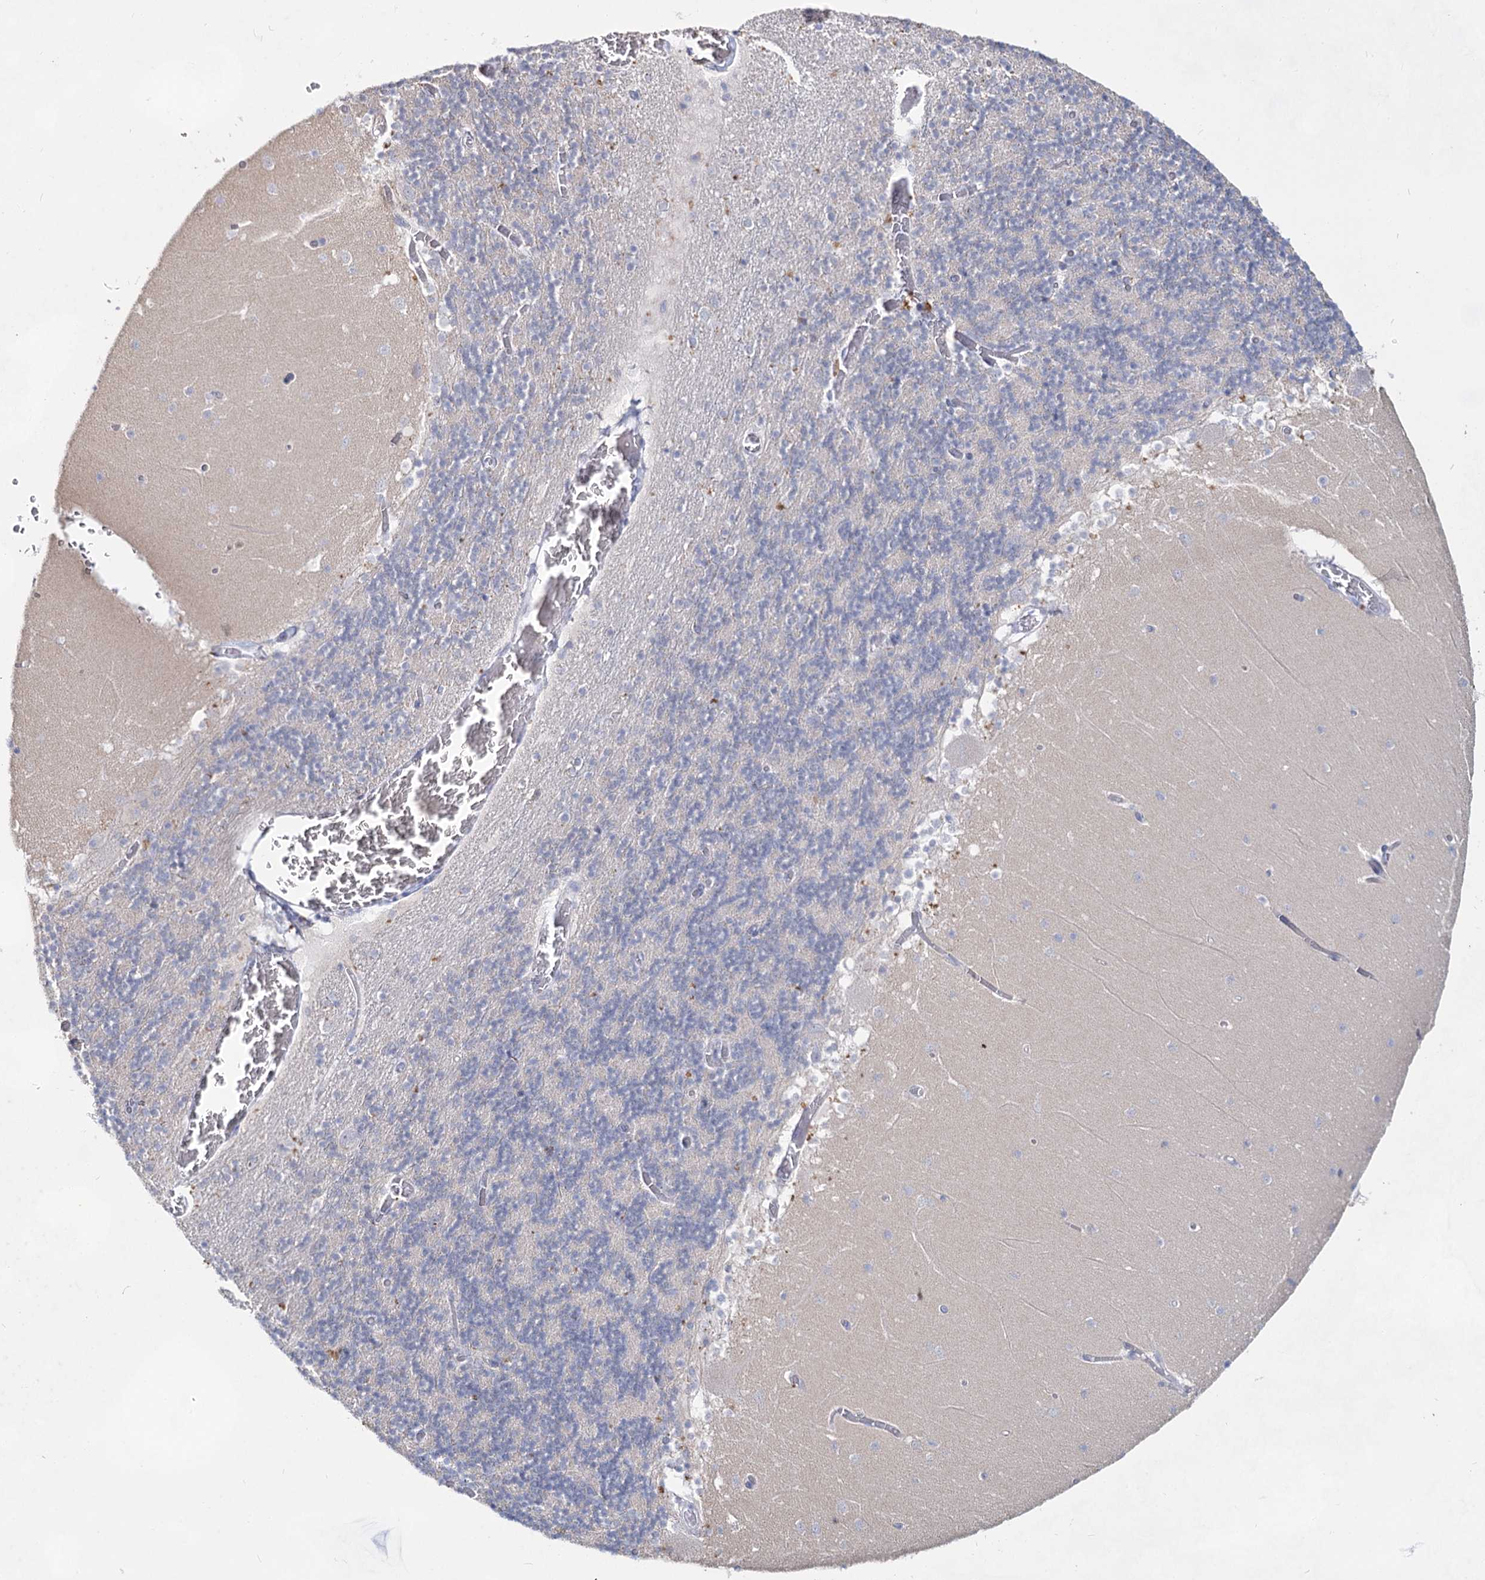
{"staining": {"intensity": "negative", "quantity": "none", "location": "none"}, "tissue": "cerebellum", "cell_type": "Cells in granular layer", "image_type": "normal", "snomed": [{"axis": "morphology", "description": "Normal tissue, NOS"}, {"axis": "topography", "description": "Cerebellum"}], "caption": "The IHC micrograph has no significant positivity in cells in granular layer of cerebellum. (Brightfield microscopy of DAB immunohistochemistry at high magnification).", "gene": "CCDC73", "patient": {"sex": "female", "age": 28}}